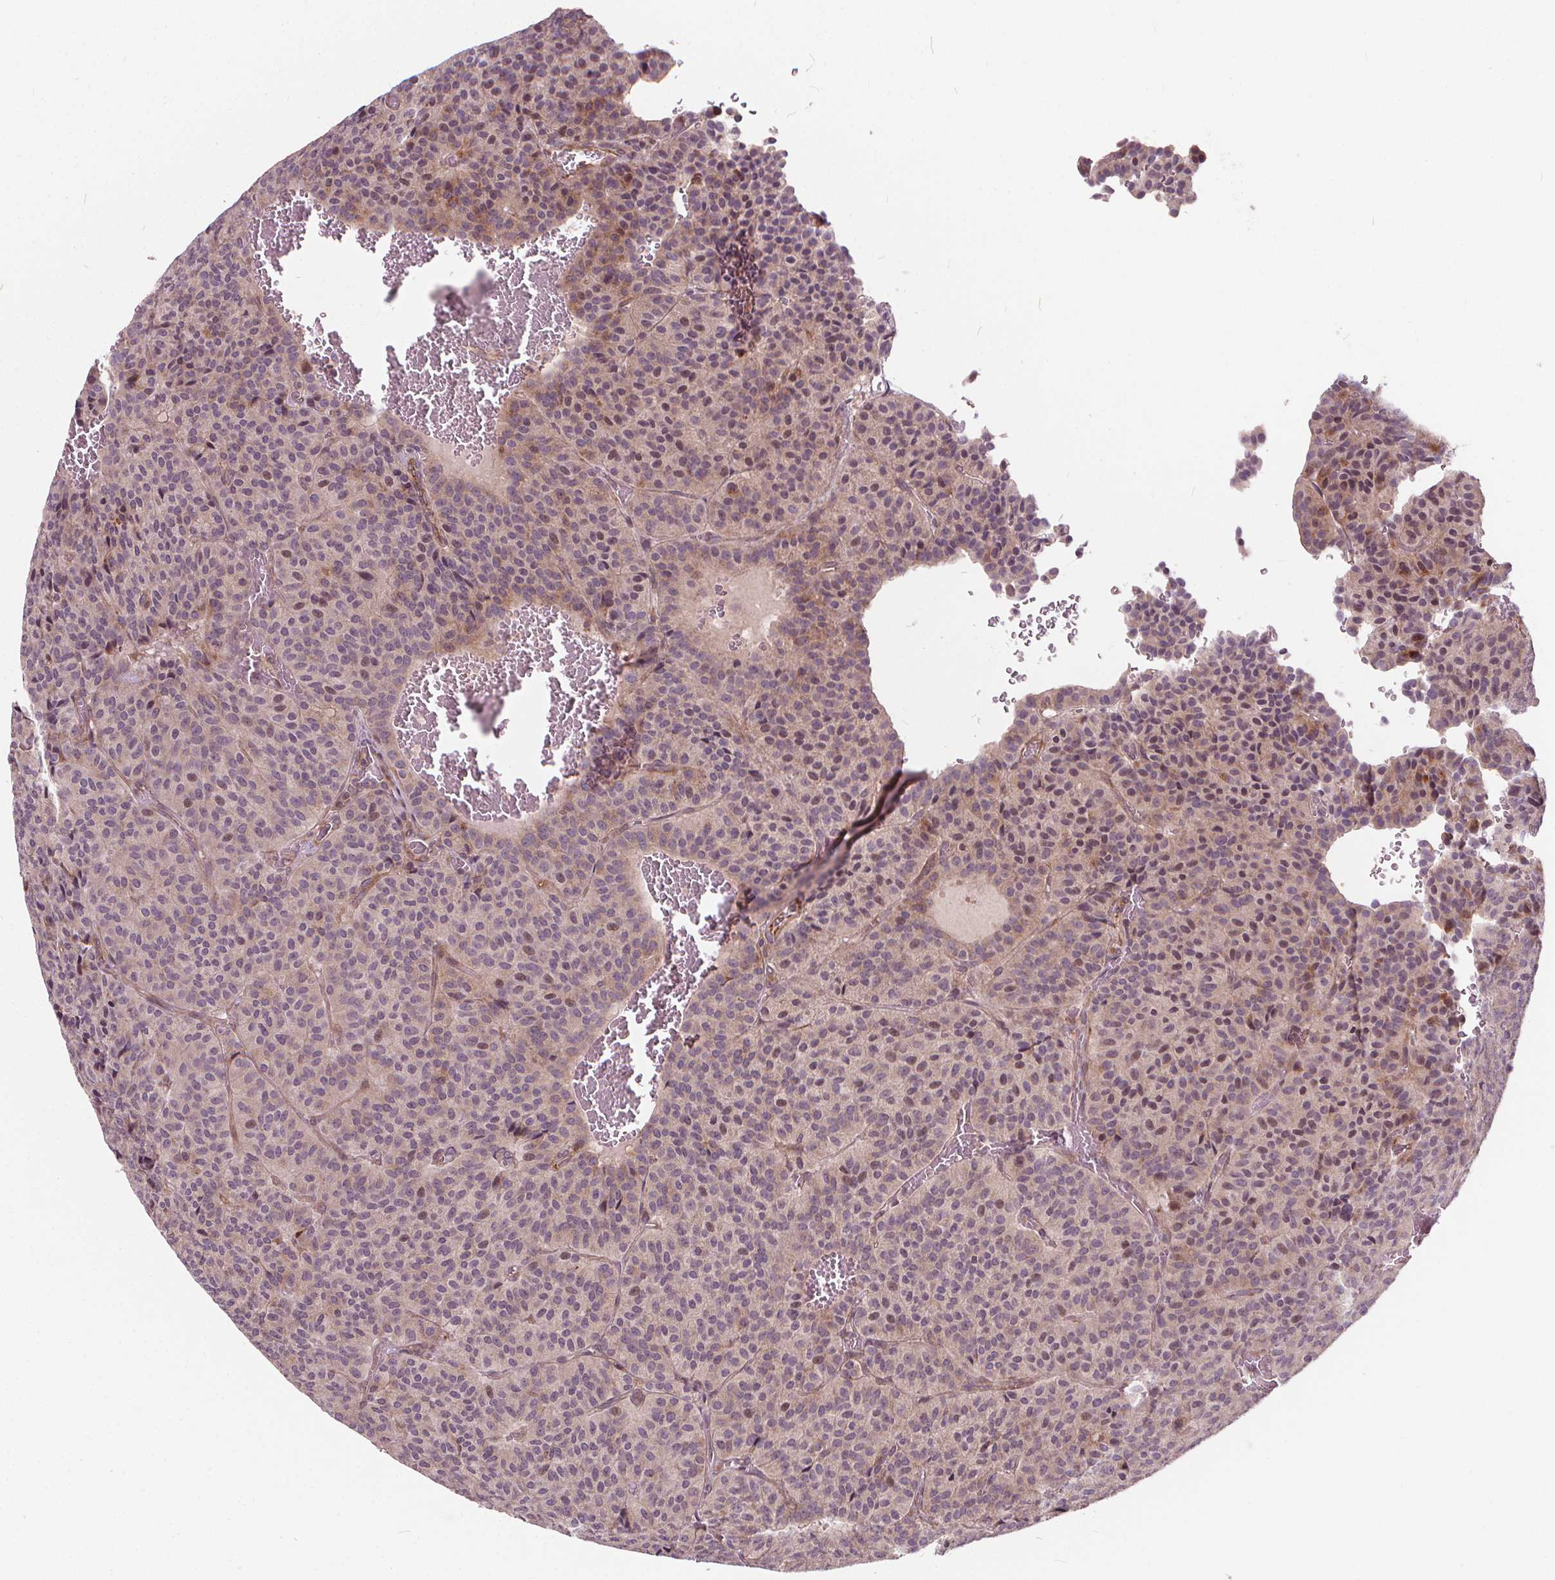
{"staining": {"intensity": "weak", "quantity": ">75%", "location": "cytoplasmic/membranous"}, "tissue": "carcinoid", "cell_type": "Tumor cells", "image_type": "cancer", "snomed": [{"axis": "morphology", "description": "Carcinoid, malignant, NOS"}, {"axis": "topography", "description": "Lung"}], "caption": "Carcinoid stained with a protein marker exhibits weak staining in tumor cells.", "gene": "INPP5E", "patient": {"sex": "male", "age": 70}}